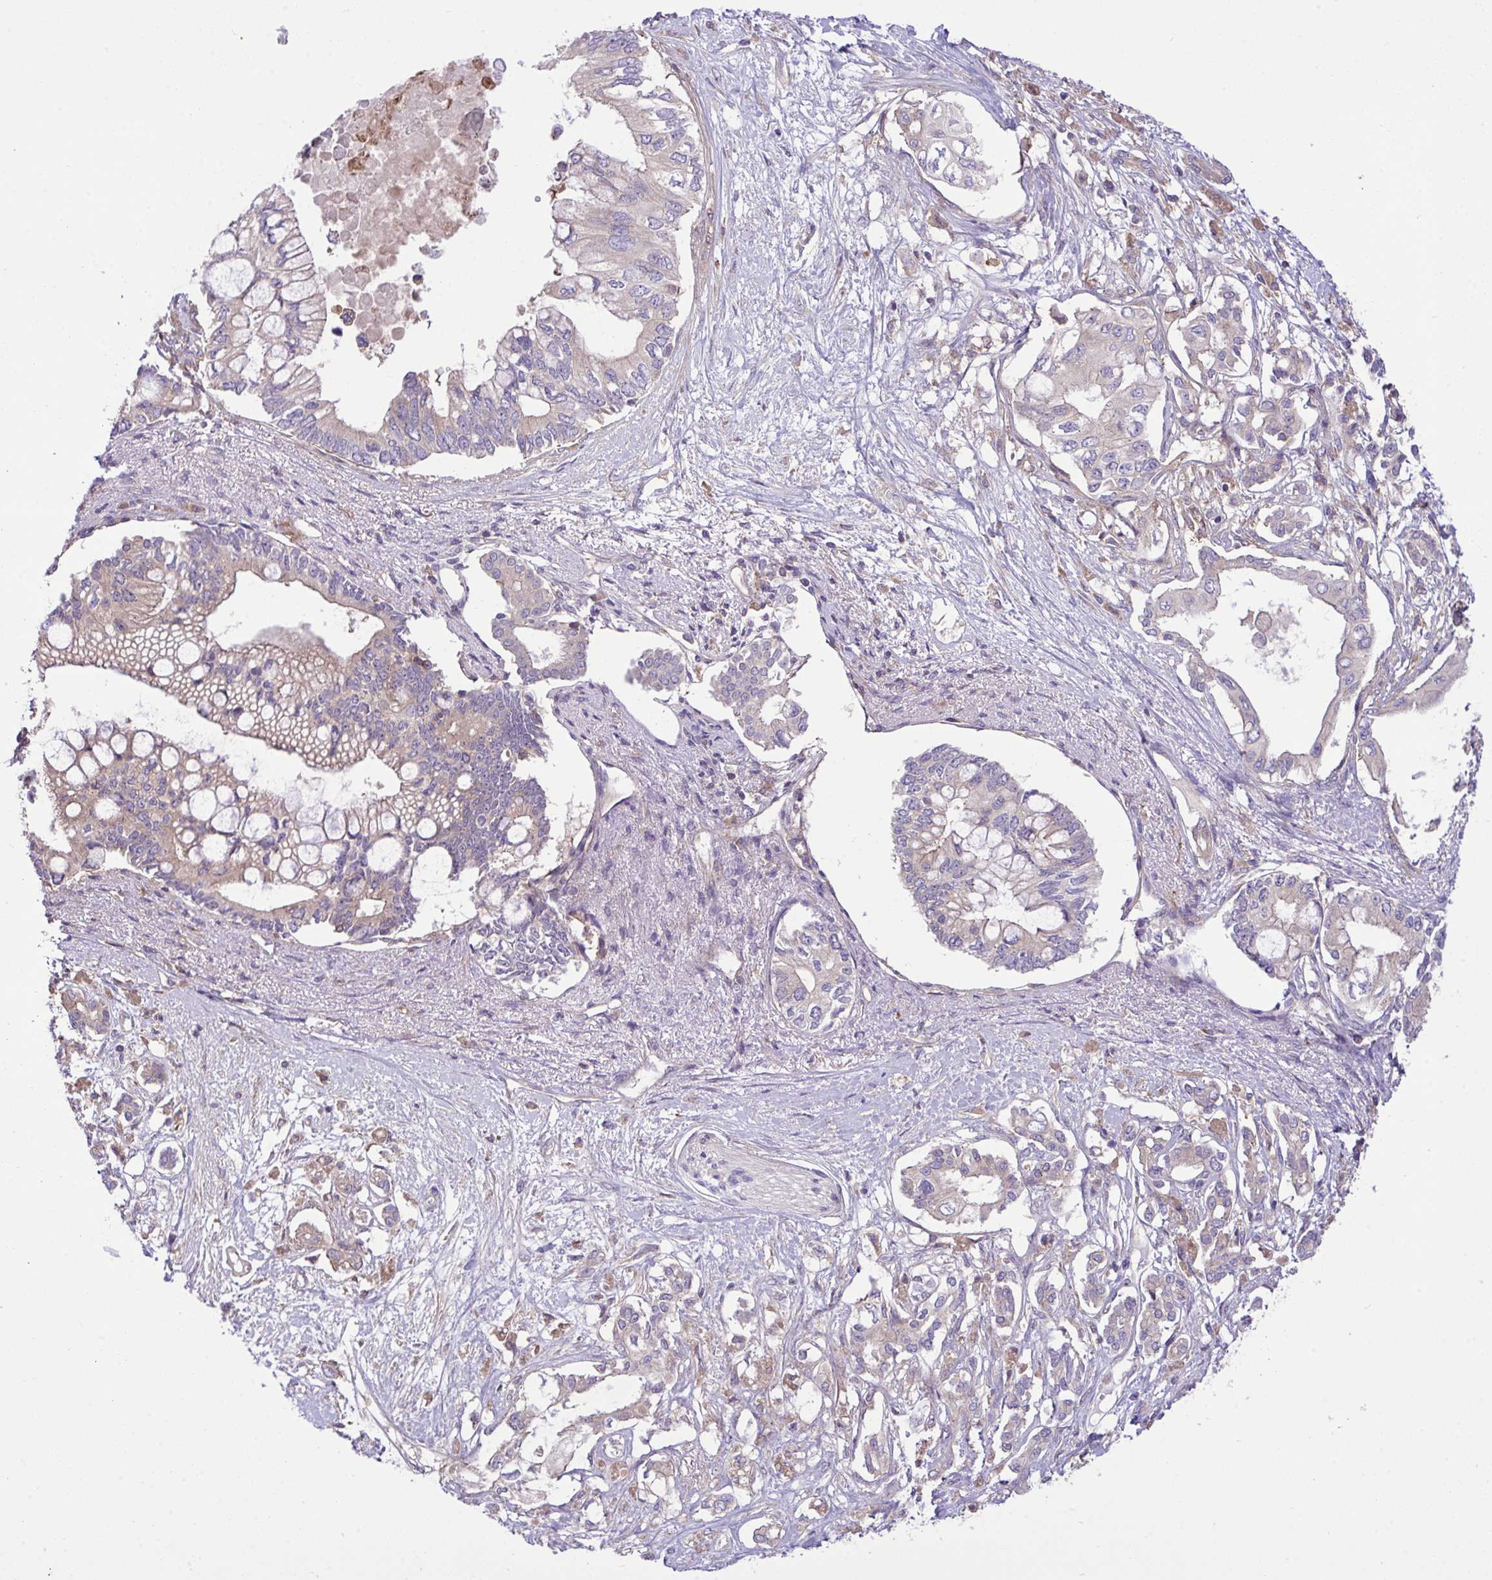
{"staining": {"intensity": "negative", "quantity": "none", "location": "none"}, "tissue": "pancreatic cancer", "cell_type": "Tumor cells", "image_type": "cancer", "snomed": [{"axis": "morphology", "description": "Adenocarcinoma, NOS"}, {"axis": "topography", "description": "Pancreas"}], "caption": "A micrograph of pancreatic cancer stained for a protein exhibits no brown staining in tumor cells.", "gene": "GRB14", "patient": {"sex": "female", "age": 63}}